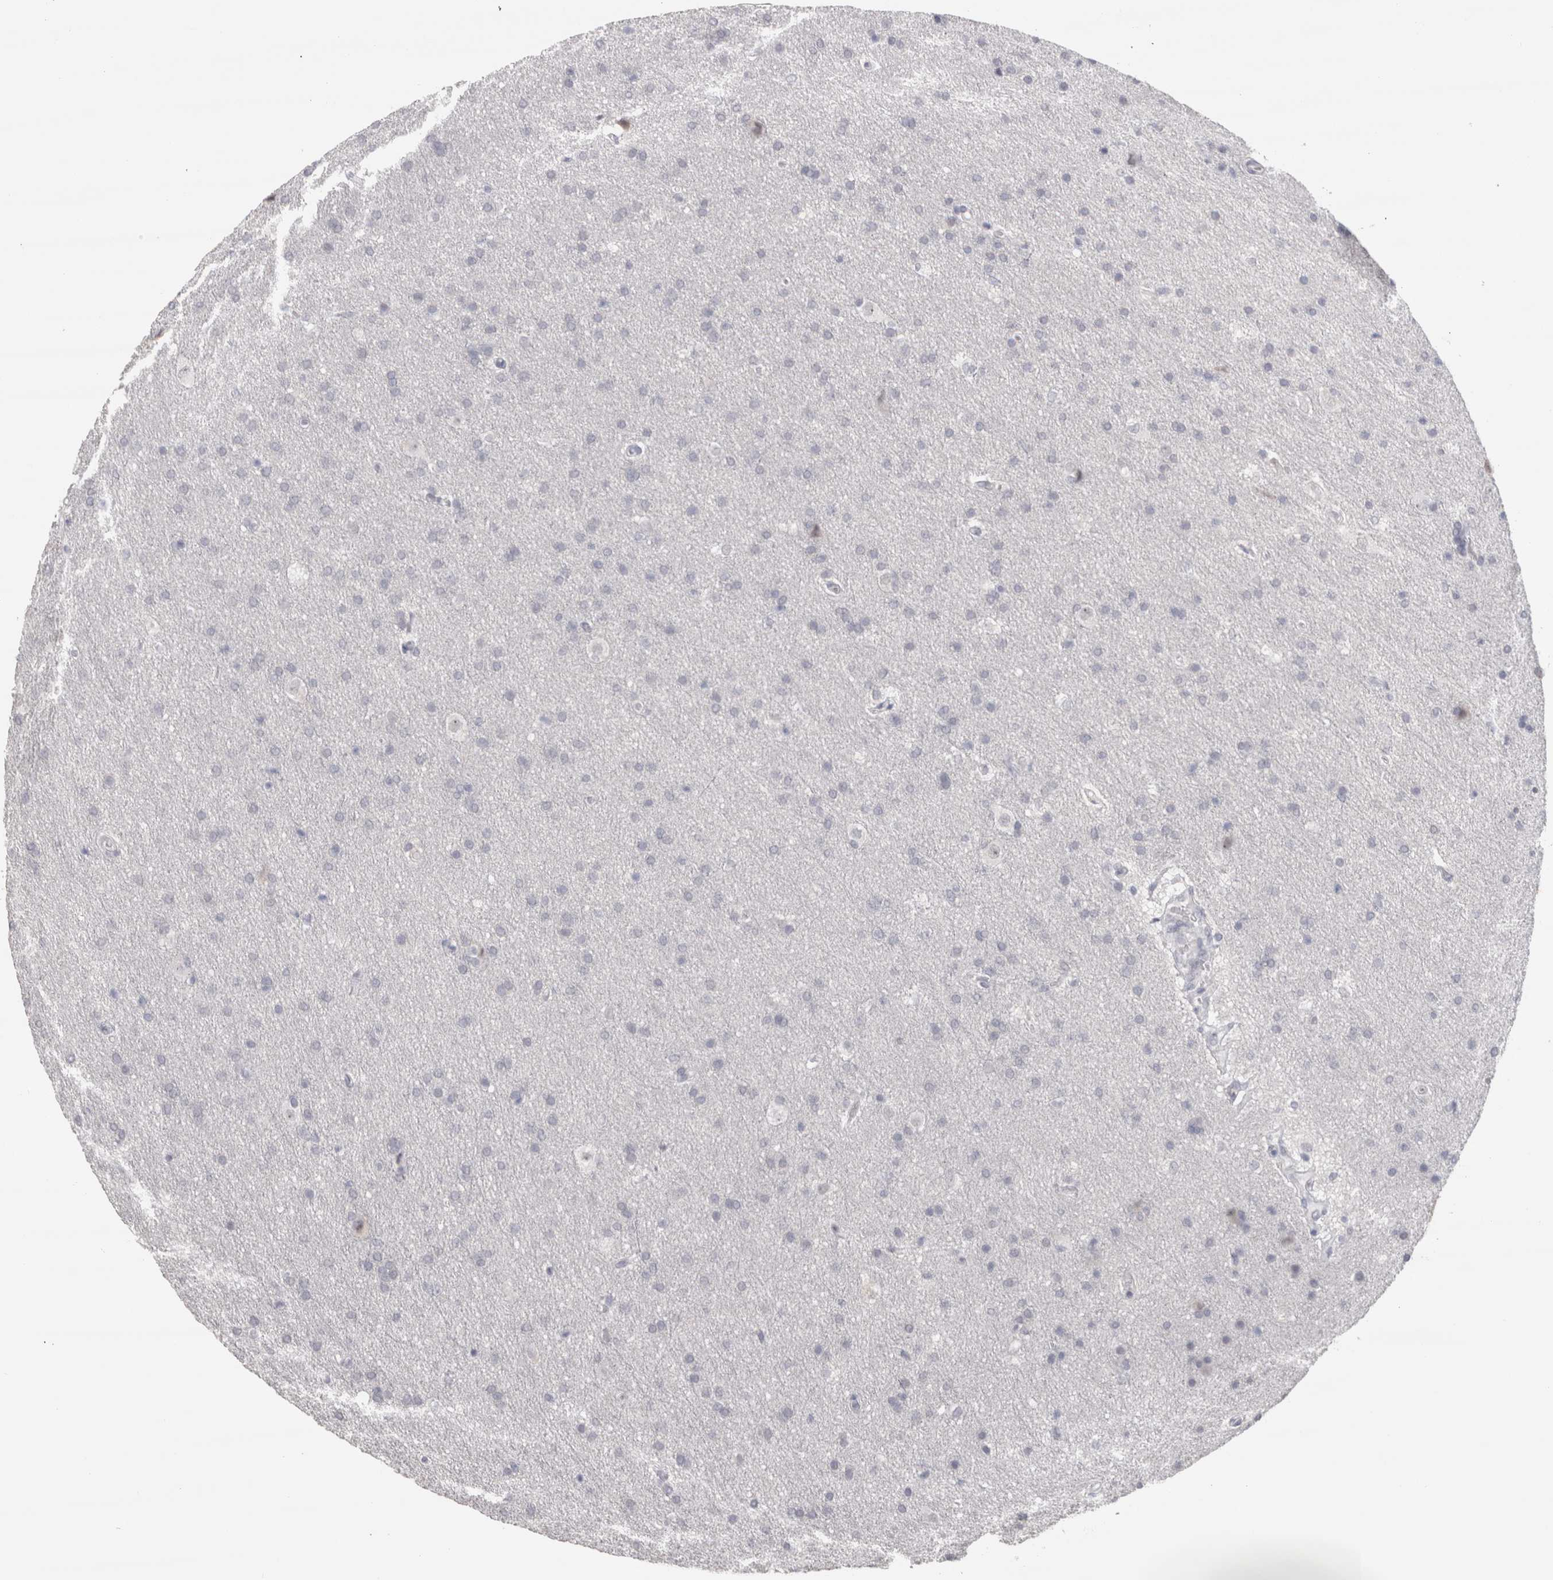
{"staining": {"intensity": "negative", "quantity": "none", "location": "none"}, "tissue": "glioma", "cell_type": "Tumor cells", "image_type": "cancer", "snomed": [{"axis": "morphology", "description": "Glioma, malignant, Low grade"}, {"axis": "topography", "description": "Brain"}], "caption": "DAB immunohistochemical staining of human malignant glioma (low-grade) displays no significant staining in tumor cells. (DAB (3,3'-diaminobenzidine) immunohistochemistry (IHC) with hematoxylin counter stain).", "gene": "CDH17", "patient": {"sex": "female", "age": 37}}